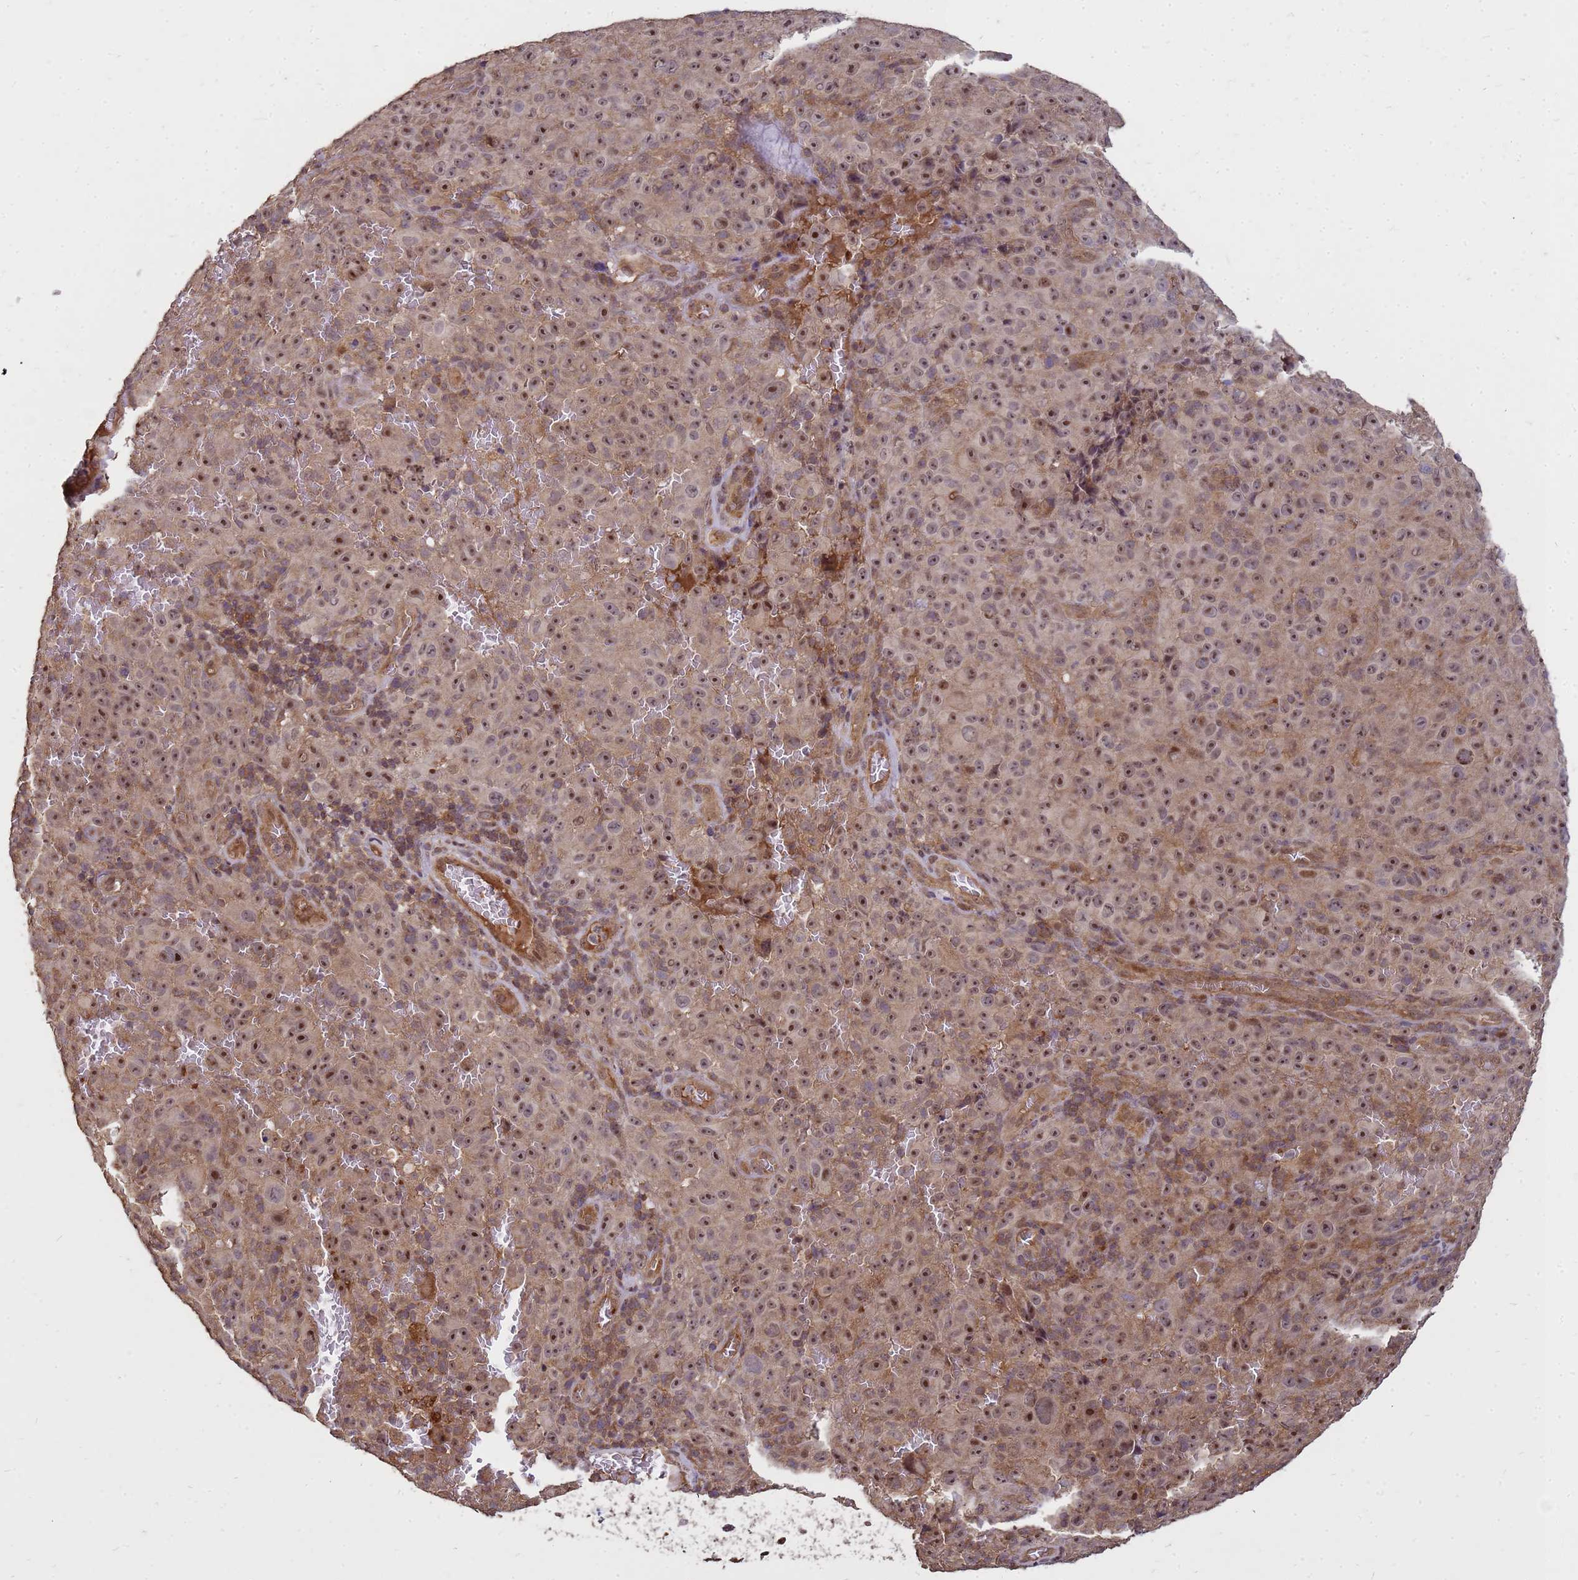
{"staining": {"intensity": "moderate", "quantity": ">75%", "location": "nuclear"}, "tissue": "melanoma", "cell_type": "Tumor cells", "image_type": "cancer", "snomed": [{"axis": "morphology", "description": "Malignant melanoma, NOS"}, {"axis": "topography", "description": "Skin"}], "caption": "About >75% of tumor cells in human melanoma demonstrate moderate nuclear protein expression as visualized by brown immunohistochemical staining.", "gene": "CRBN", "patient": {"sex": "female", "age": 82}}